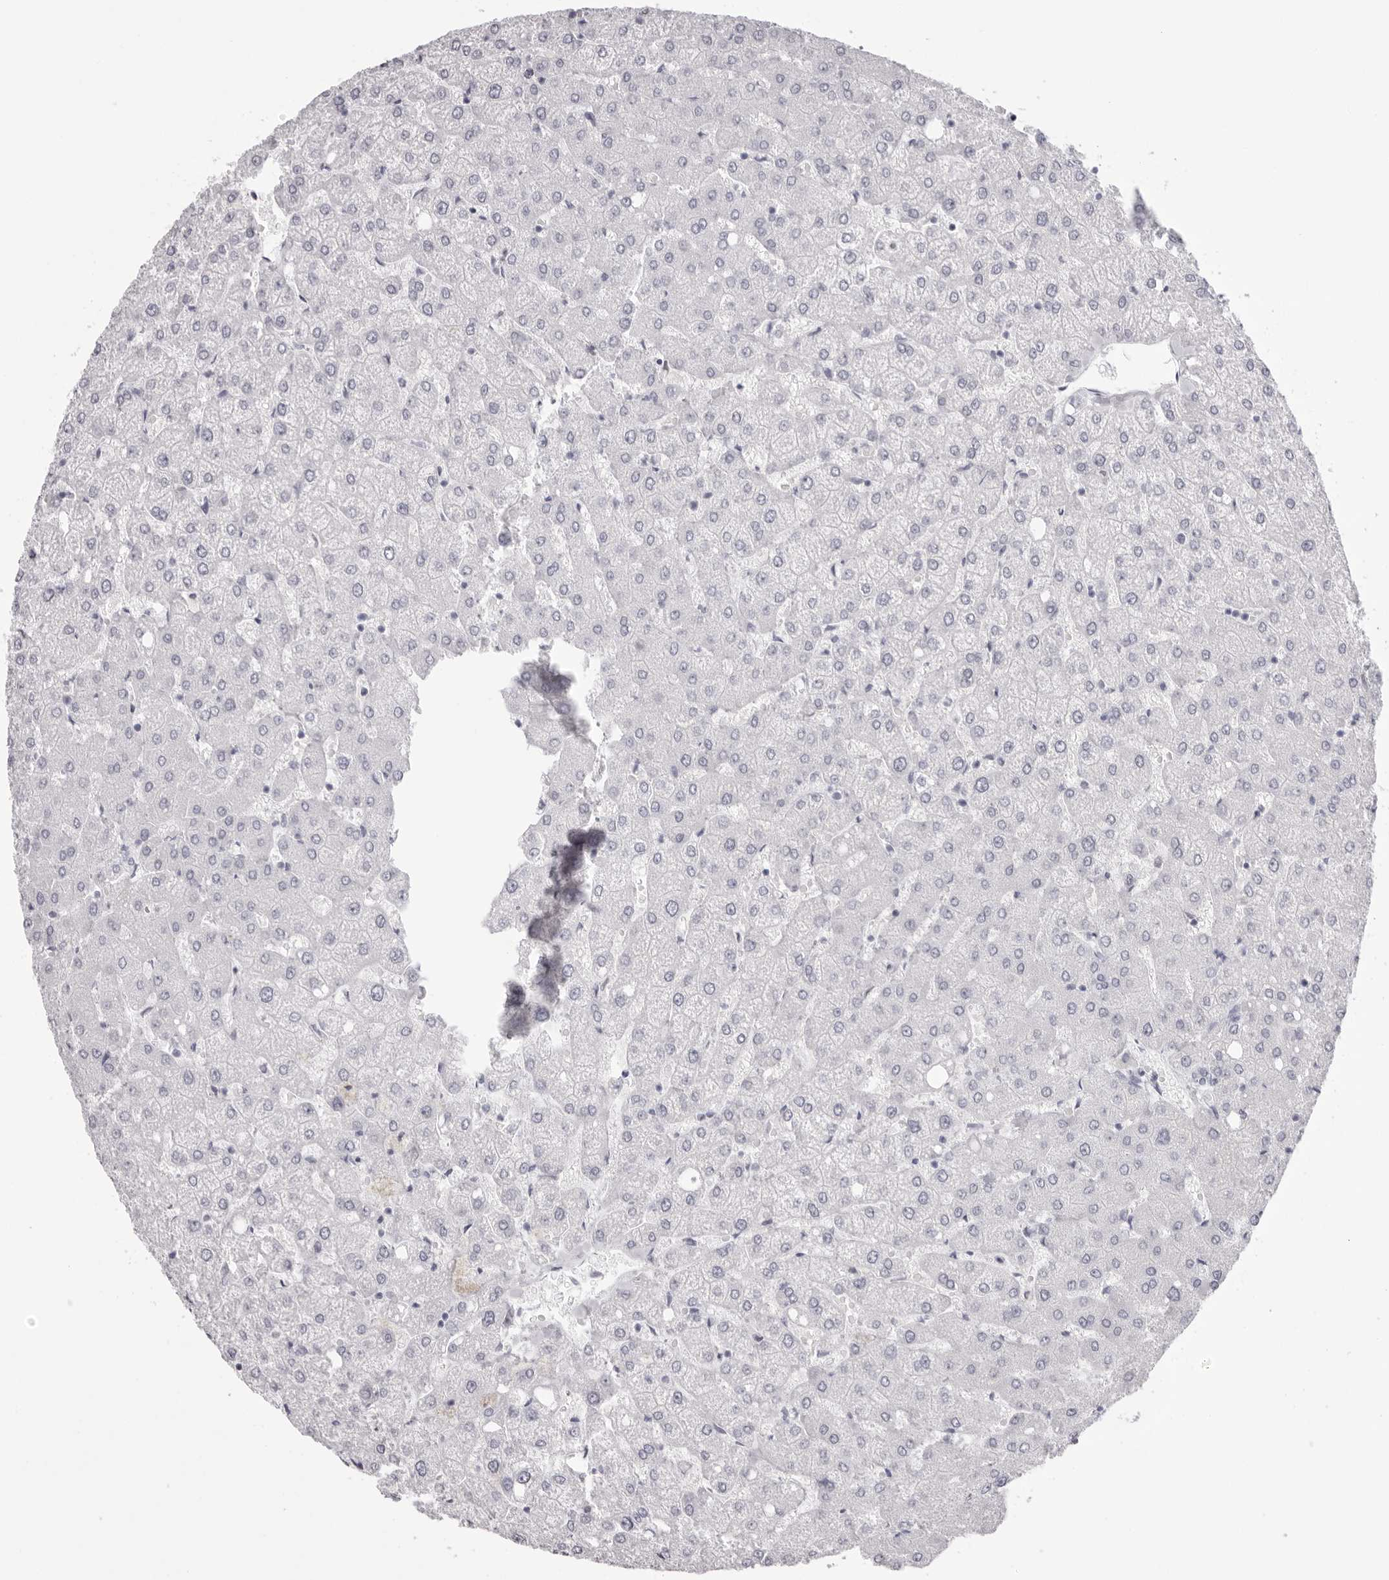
{"staining": {"intensity": "negative", "quantity": "none", "location": "none"}, "tissue": "liver", "cell_type": "Cholangiocytes", "image_type": "normal", "snomed": [{"axis": "morphology", "description": "Normal tissue, NOS"}, {"axis": "topography", "description": "Liver"}], "caption": "This is an immunohistochemistry (IHC) micrograph of benign human liver. There is no expression in cholangiocytes.", "gene": "TMOD4", "patient": {"sex": "female", "age": 54}}